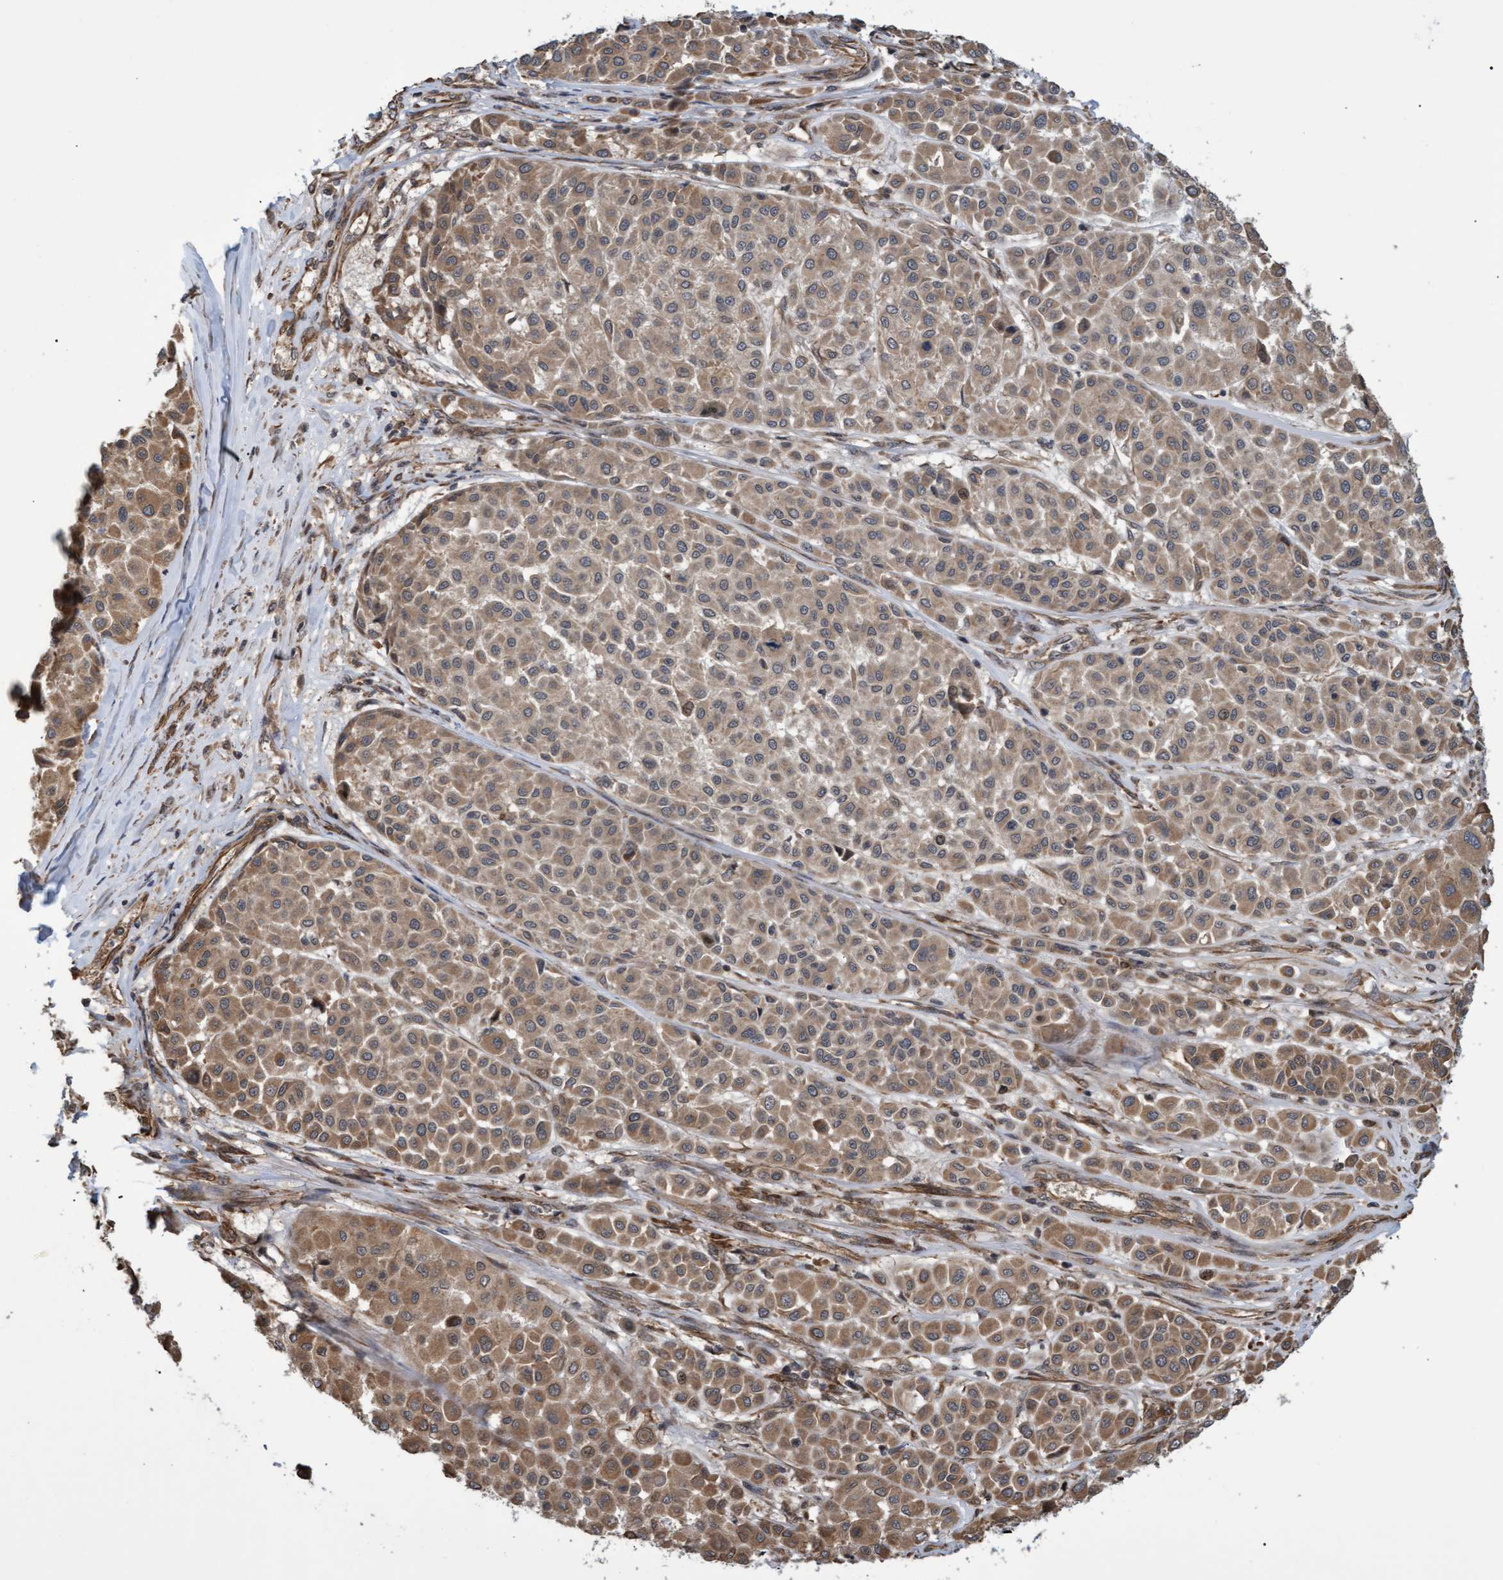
{"staining": {"intensity": "moderate", "quantity": ">75%", "location": "cytoplasmic/membranous"}, "tissue": "melanoma", "cell_type": "Tumor cells", "image_type": "cancer", "snomed": [{"axis": "morphology", "description": "Malignant melanoma, Metastatic site"}, {"axis": "topography", "description": "Soft tissue"}], "caption": "A histopathology image of melanoma stained for a protein displays moderate cytoplasmic/membranous brown staining in tumor cells. Nuclei are stained in blue.", "gene": "TNFRSF10B", "patient": {"sex": "male", "age": 41}}